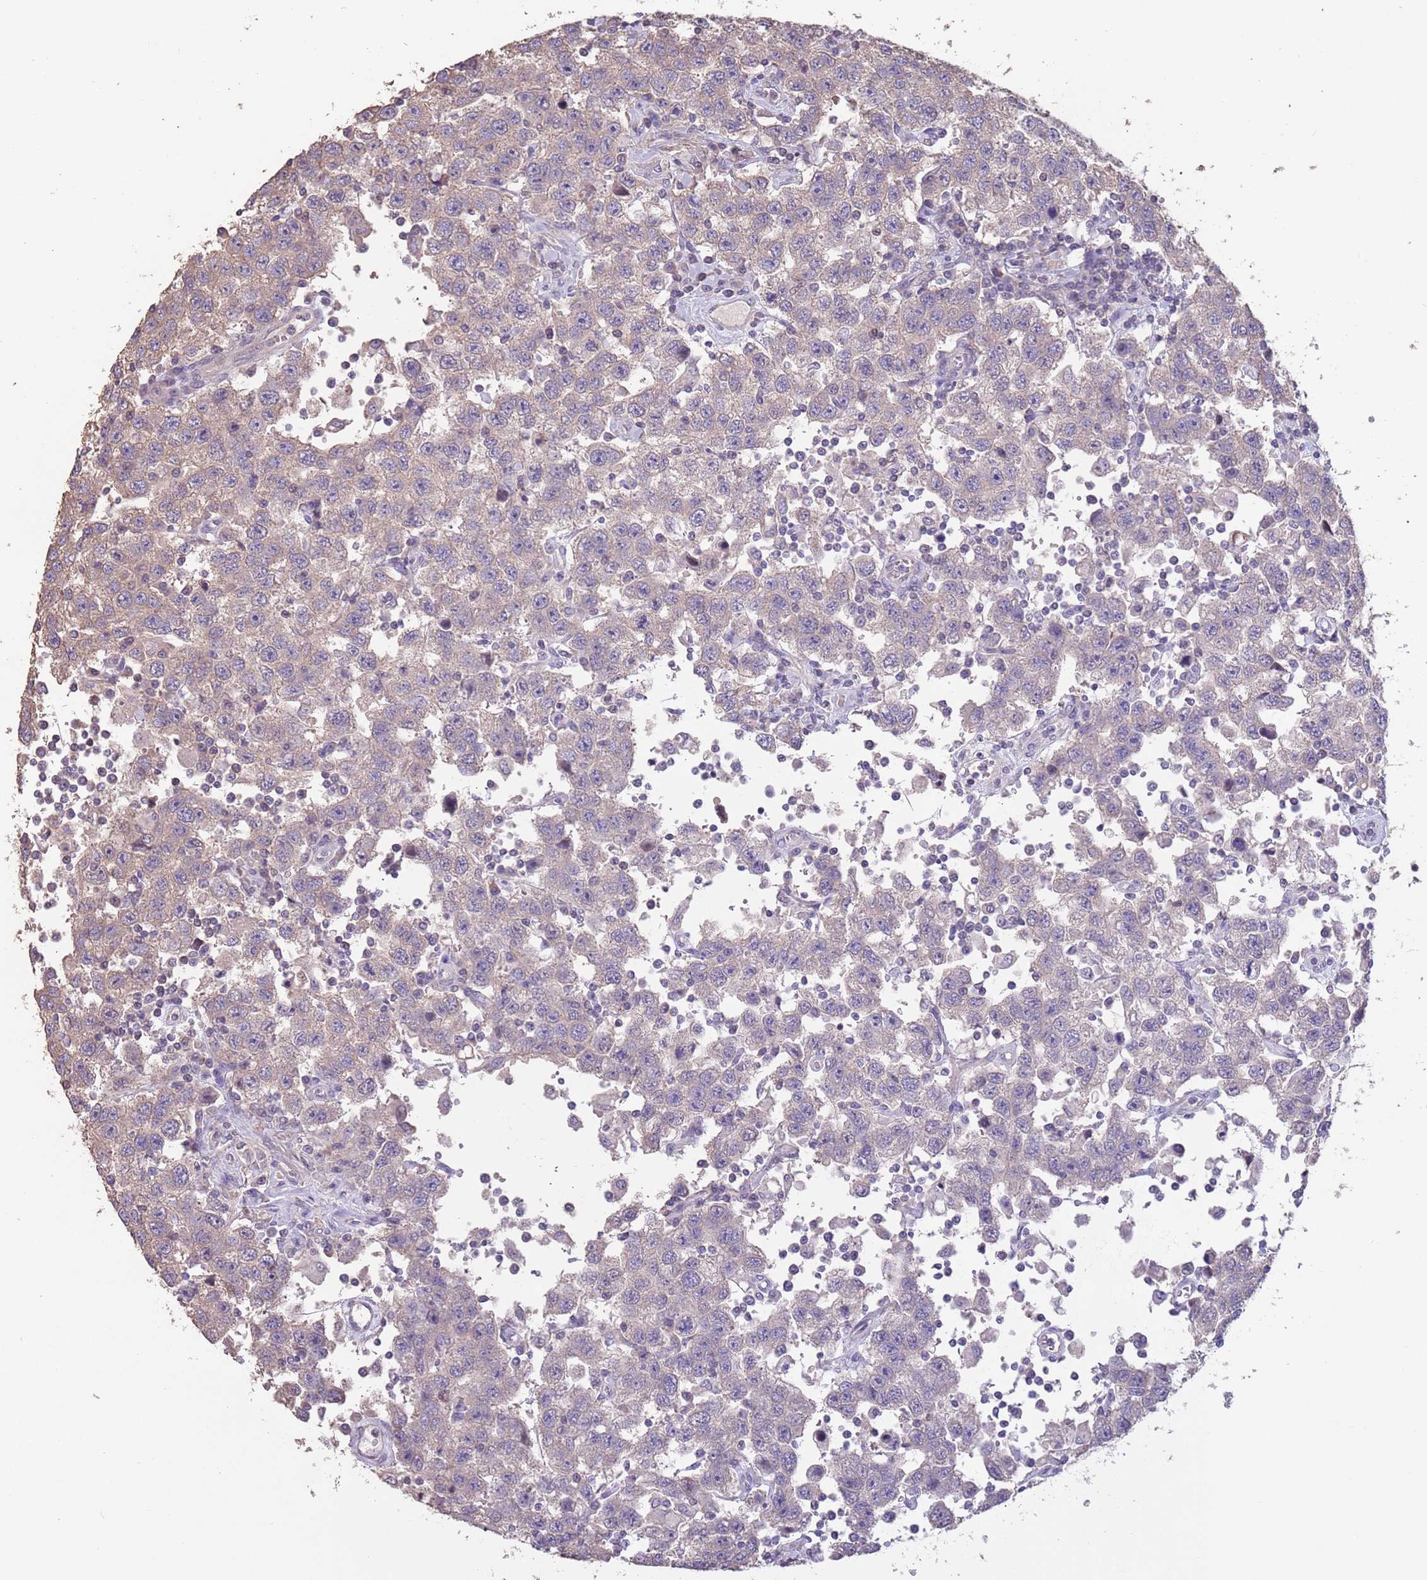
{"staining": {"intensity": "weak", "quantity": "<25%", "location": "cytoplasmic/membranous"}, "tissue": "testis cancer", "cell_type": "Tumor cells", "image_type": "cancer", "snomed": [{"axis": "morphology", "description": "Seminoma, NOS"}, {"axis": "topography", "description": "Testis"}], "caption": "Tumor cells show no significant protein expression in testis cancer (seminoma). (DAB immunohistochemistry (IHC) with hematoxylin counter stain).", "gene": "MBD3L1", "patient": {"sex": "male", "age": 41}}